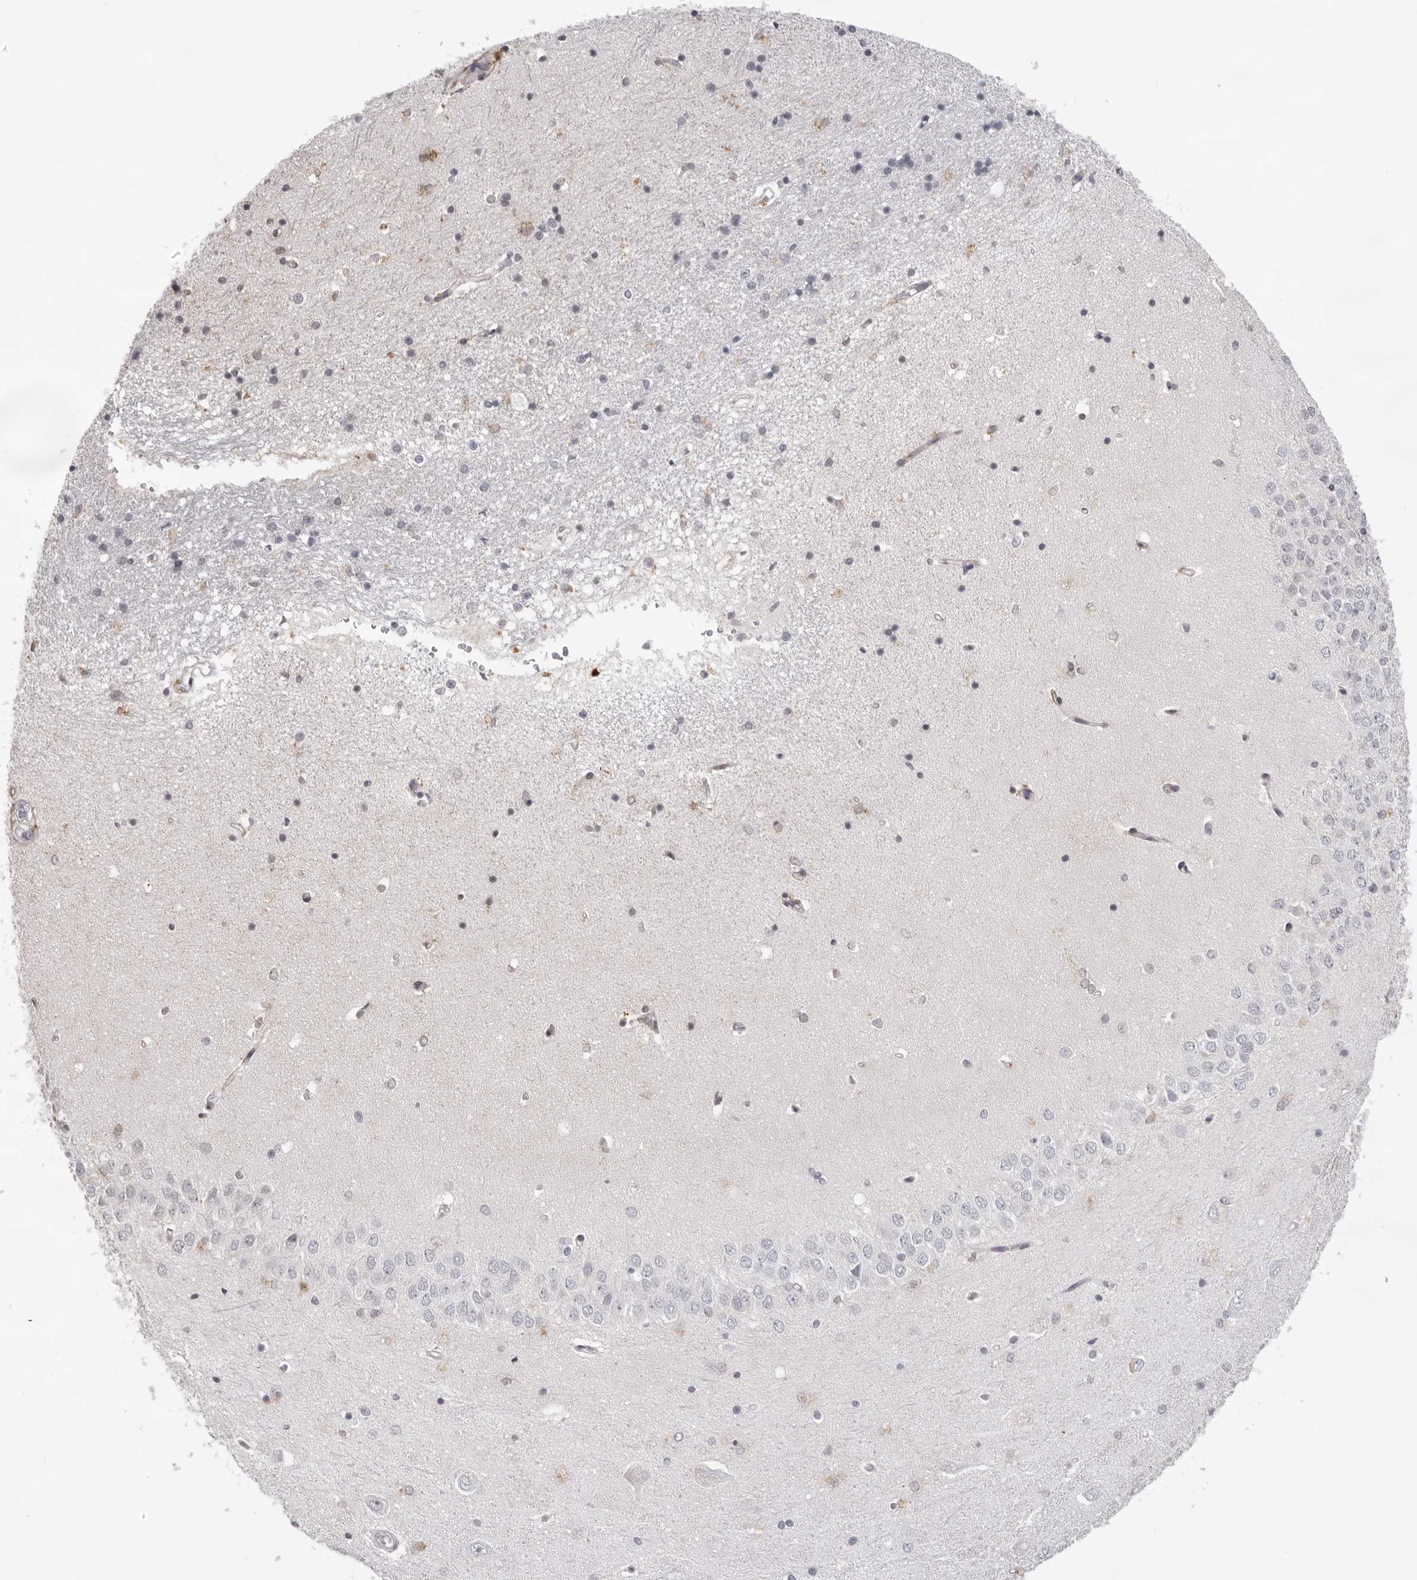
{"staining": {"intensity": "negative", "quantity": "none", "location": "none"}, "tissue": "hippocampus", "cell_type": "Glial cells", "image_type": "normal", "snomed": [{"axis": "morphology", "description": "Normal tissue, NOS"}, {"axis": "topography", "description": "Hippocampus"}], "caption": "IHC micrograph of normal hippocampus: human hippocampus stained with DAB (3,3'-diaminobenzidine) shows no significant protein staining in glial cells.", "gene": "ACP6", "patient": {"sex": "male", "age": 45}}